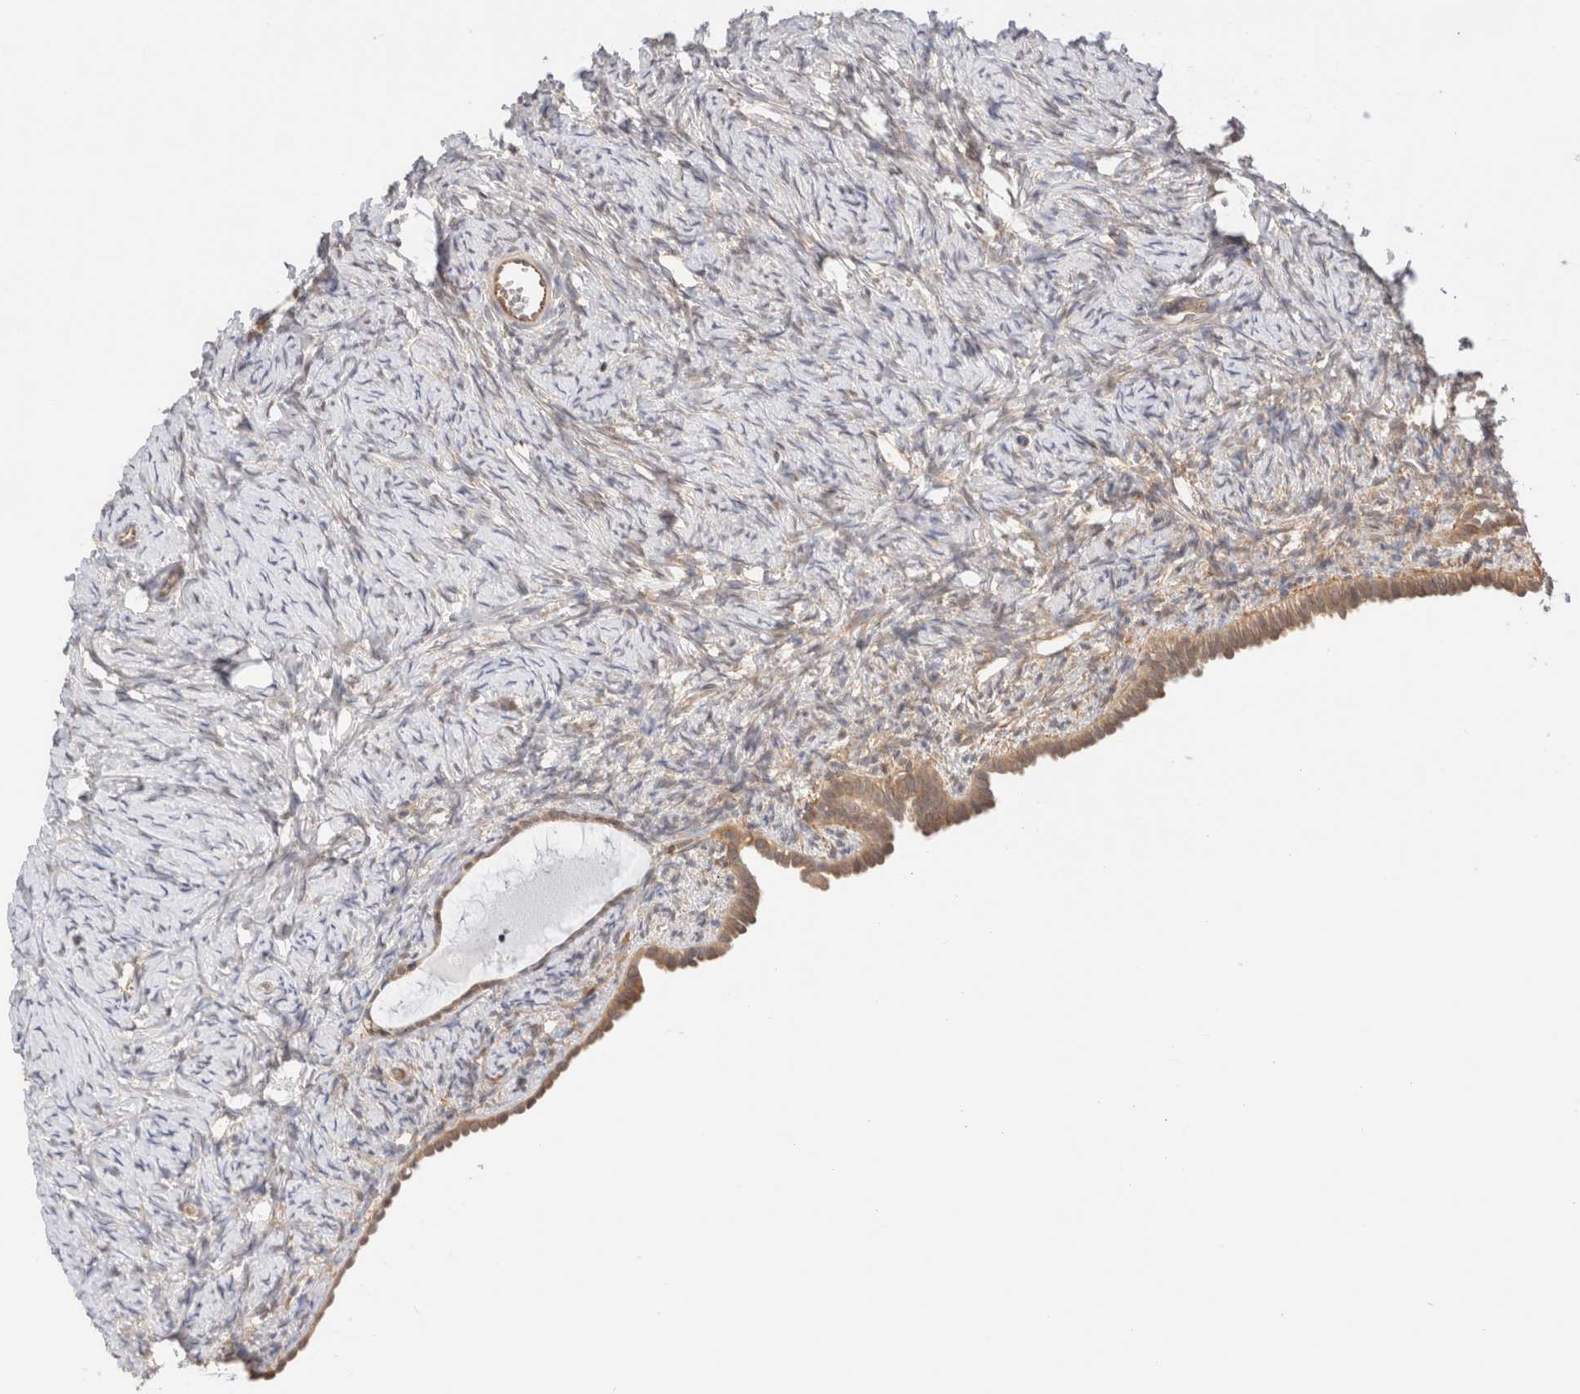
{"staining": {"intensity": "moderate", "quantity": "25%-75%", "location": "cytoplasmic/membranous"}, "tissue": "ovary", "cell_type": "Ovarian stroma cells", "image_type": "normal", "snomed": [{"axis": "morphology", "description": "Normal tissue, NOS"}, {"axis": "topography", "description": "Ovary"}], "caption": "Protein analysis of benign ovary displays moderate cytoplasmic/membranous positivity in approximately 25%-75% of ovarian stroma cells.", "gene": "SYVN1", "patient": {"sex": "female", "age": 33}}